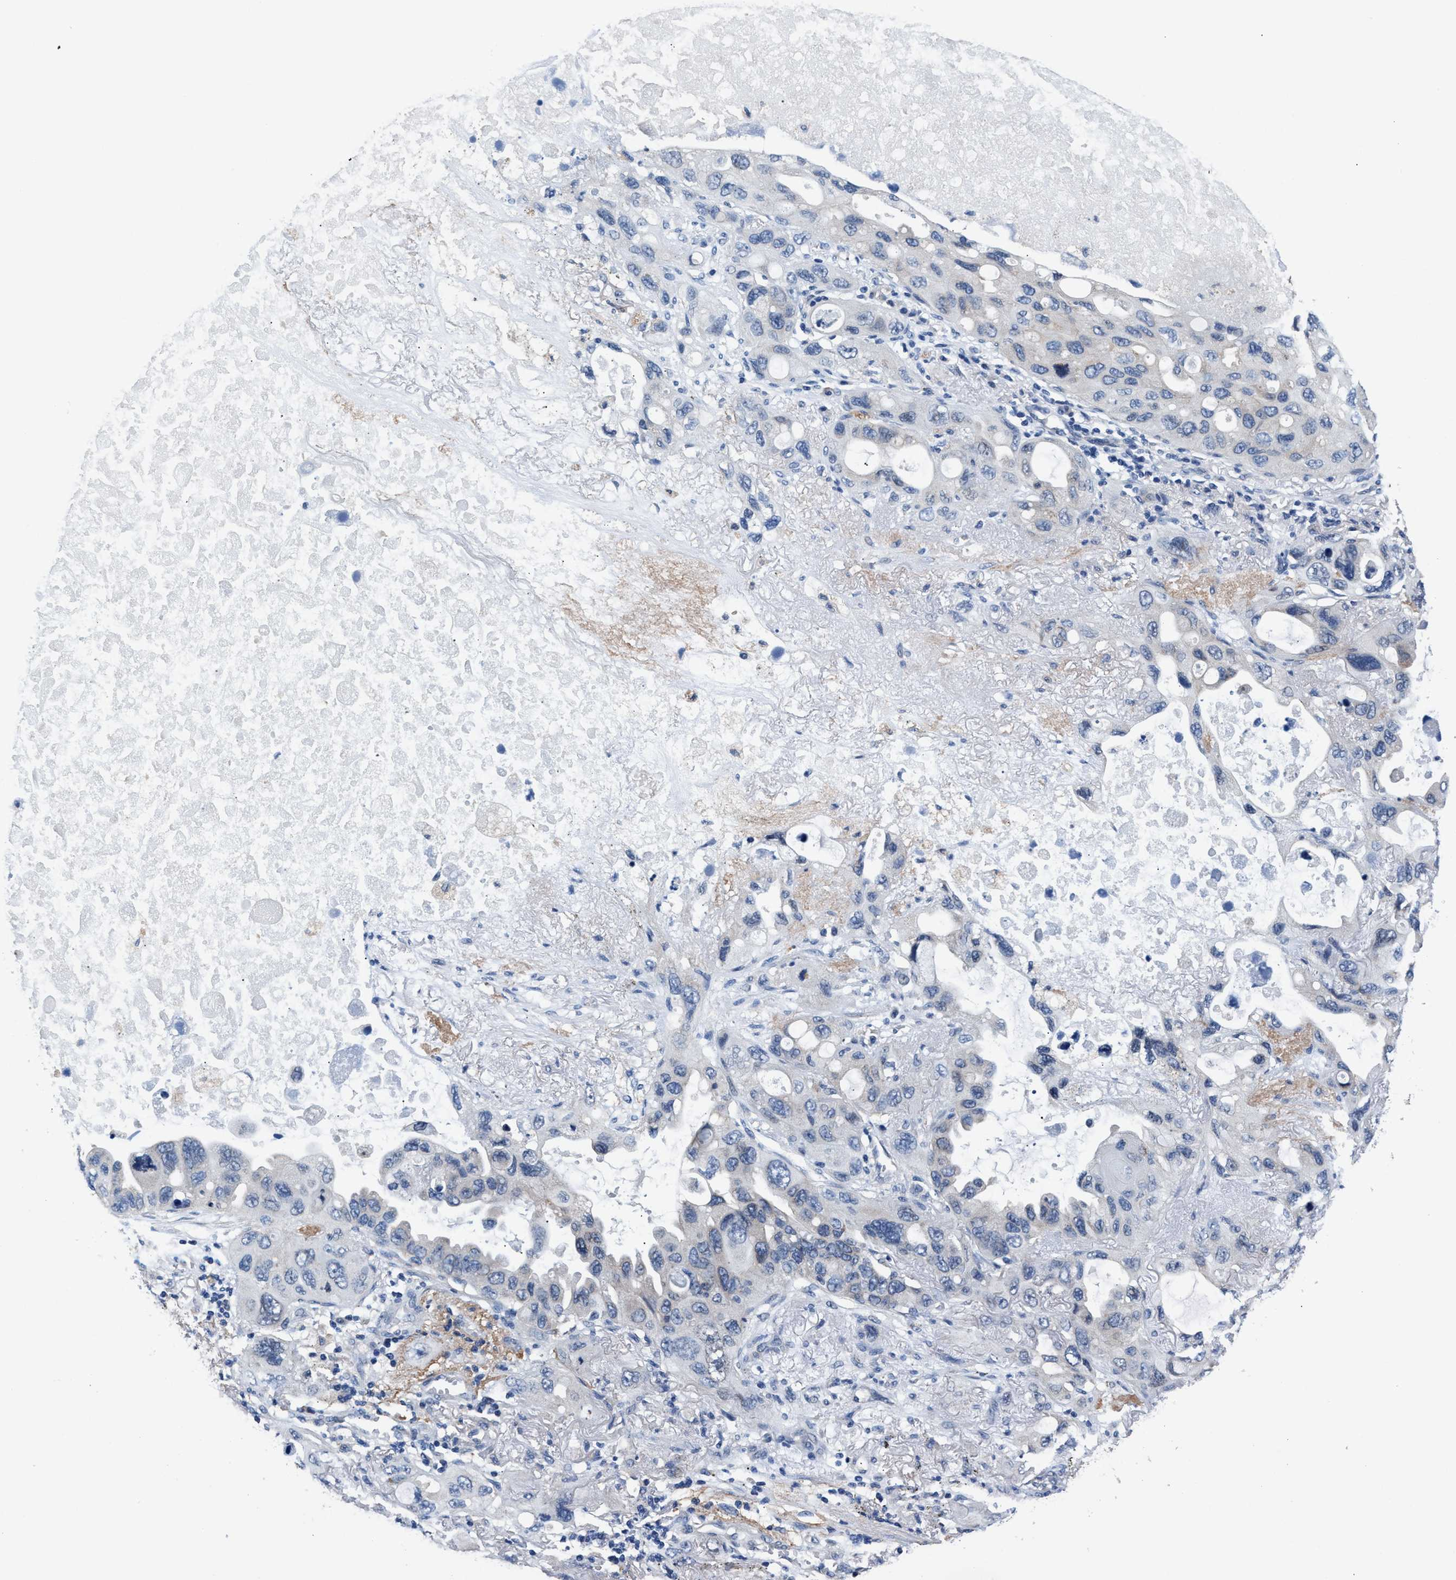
{"staining": {"intensity": "negative", "quantity": "none", "location": "none"}, "tissue": "lung cancer", "cell_type": "Tumor cells", "image_type": "cancer", "snomed": [{"axis": "morphology", "description": "Squamous cell carcinoma, NOS"}, {"axis": "topography", "description": "Lung"}], "caption": "This is an immunohistochemistry (IHC) photomicrograph of lung cancer. There is no expression in tumor cells.", "gene": "MYH3", "patient": {"sex": "female", "age": 73}}